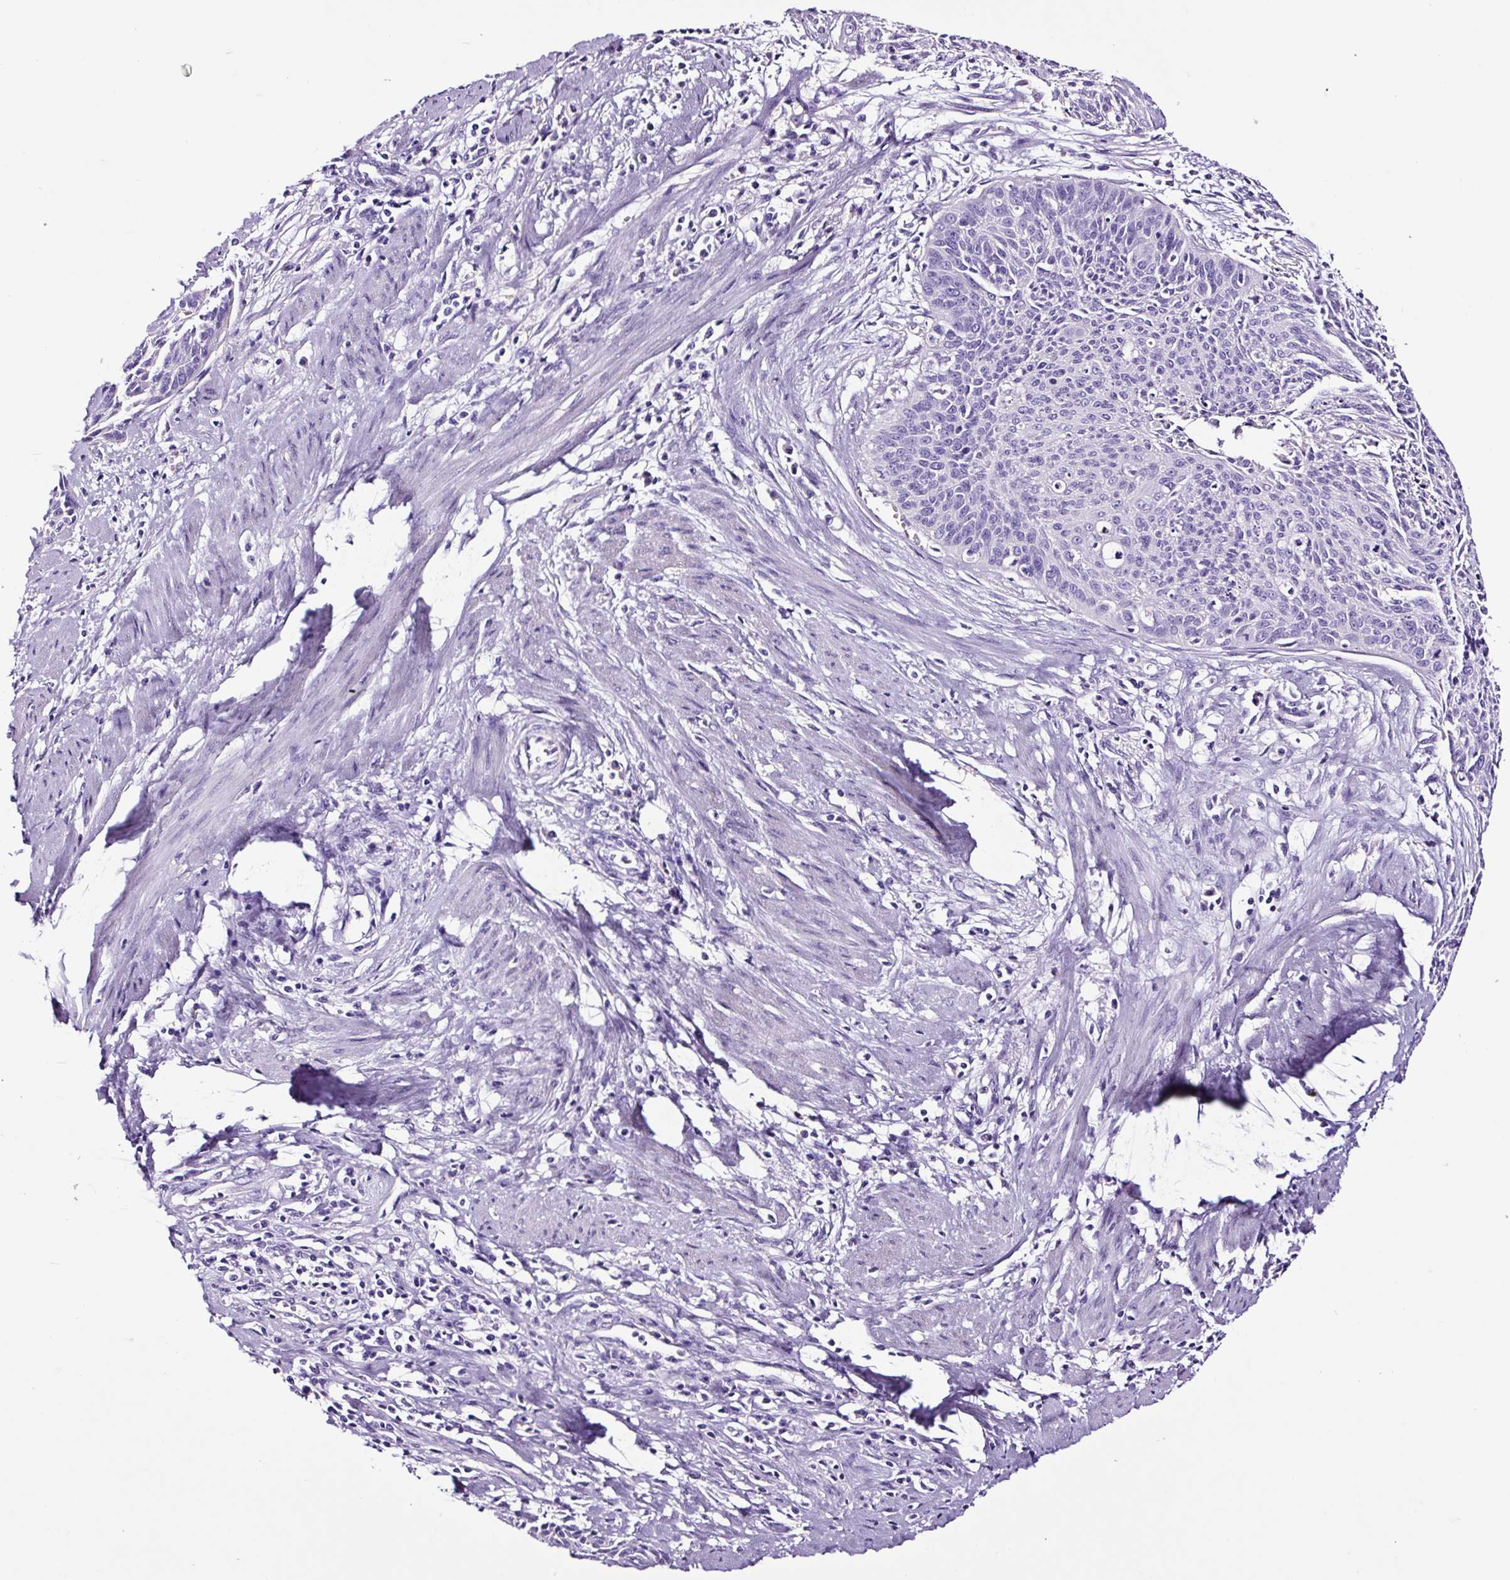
{"staining": {"intensity": "negative", "quantity": "none", "location": "none"}, "tissue": "cervical cancer", "cell_type": "Tumor cells", "image_type": "cancer", "snomed": [{"axis": "morphology", "description": "Squamous cell carcinoma, NOS"}, {"axis": "topography", "description": "Cervix"}], "caption": "The micrograph demonstrates no staining of tumor cells in squamous cell carcinoma (cervical).", "gene": "FBXL7", "patient": {"sex": "female", "age": 55}}